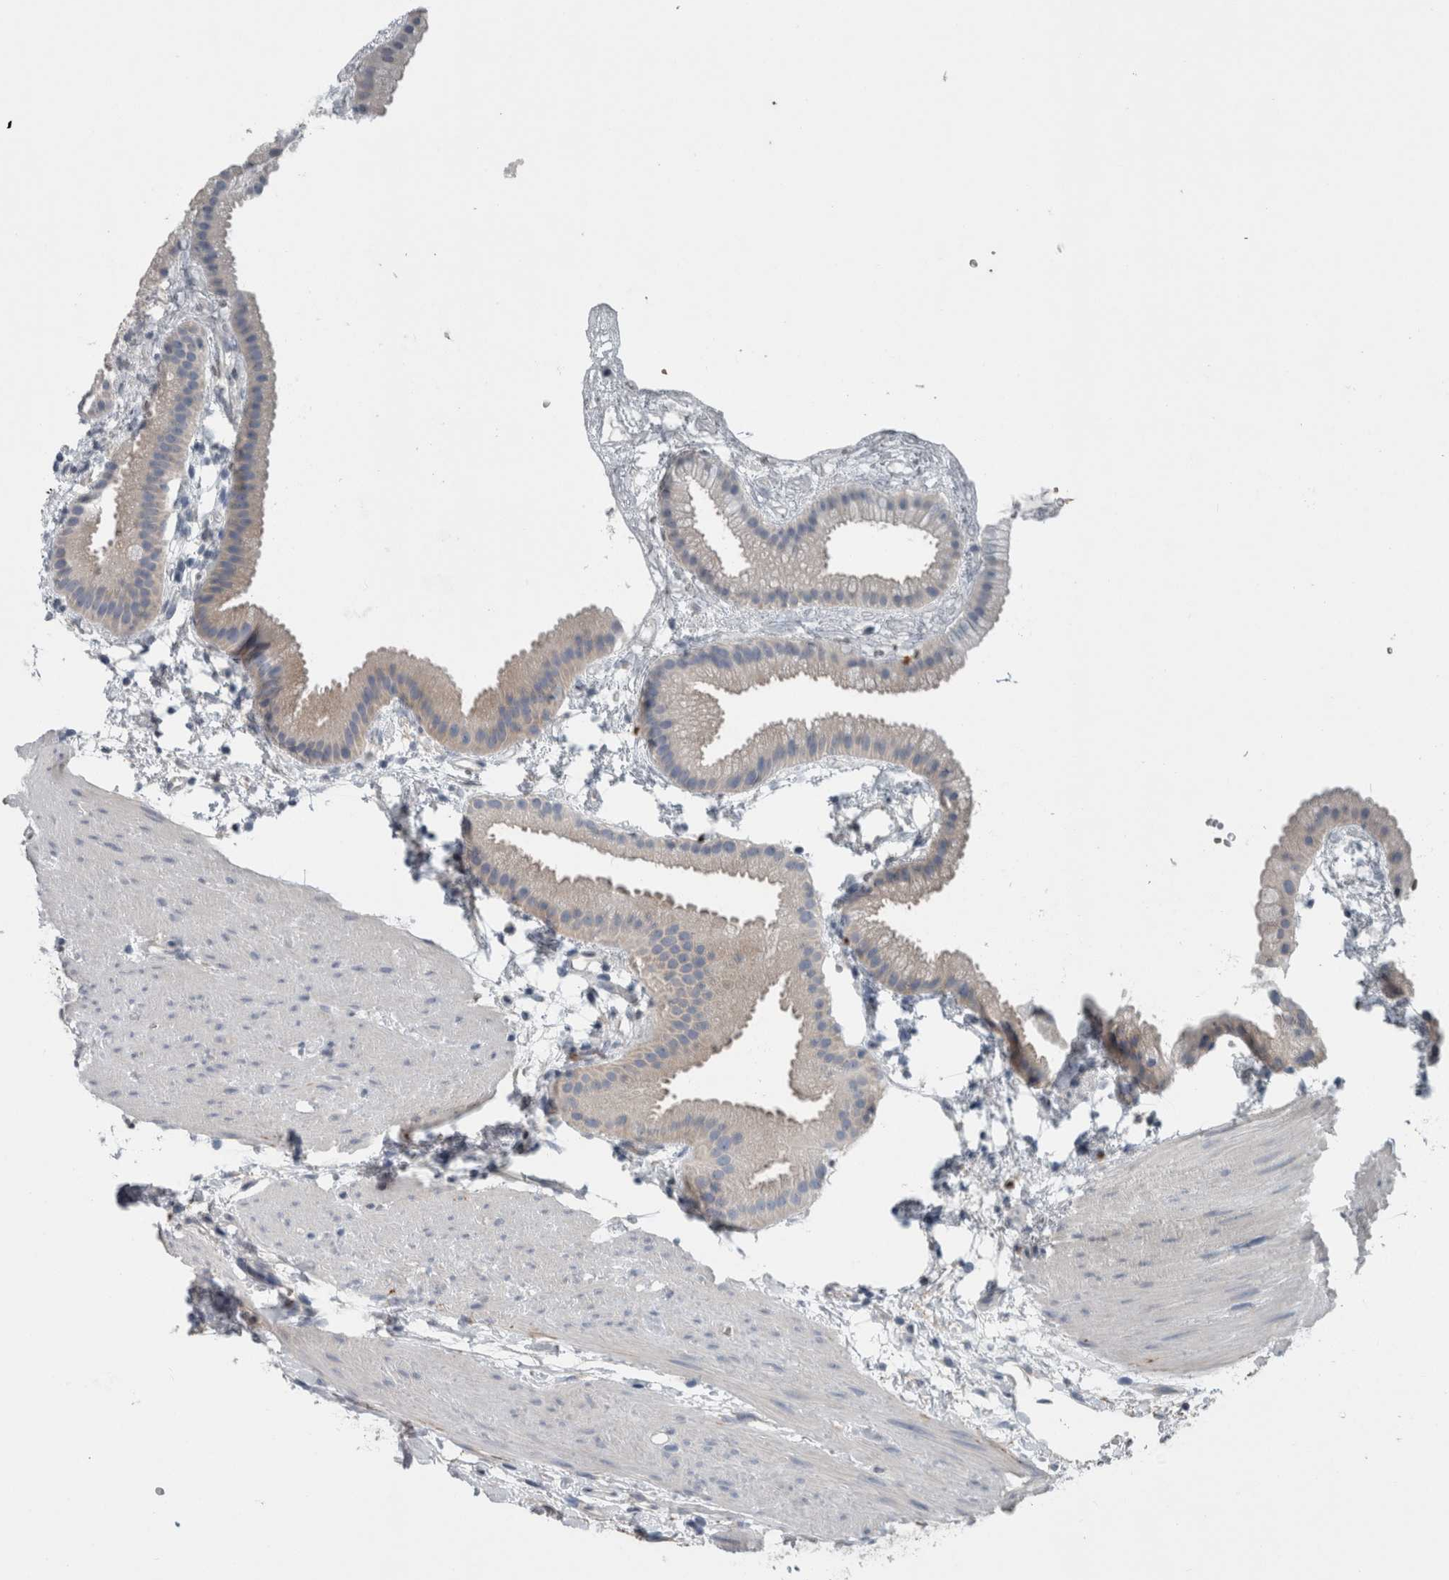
{"staining": {"intensity": "negative", "quantity": "none", "location": "none"}, "tissue": "gallbladder", "cell_type": "Glandular cells", "image_type": "normal", "snomed": [{"axis": "morphology", "description": "Normal tissue, NOS"}, {"axis": "topography", "description": "Gallbladder"}], "caption": "A high-resolution micrograph shows immunohistochemistry (IHC) staining of benign gallbladder, which reveals no significant positivity in glandular cells. (DAB immunohistochemistry (IHC) with hematoxylin counter stain).", "gene": "SH3GL2", "patient": {"sex": "female", "age": 64}}